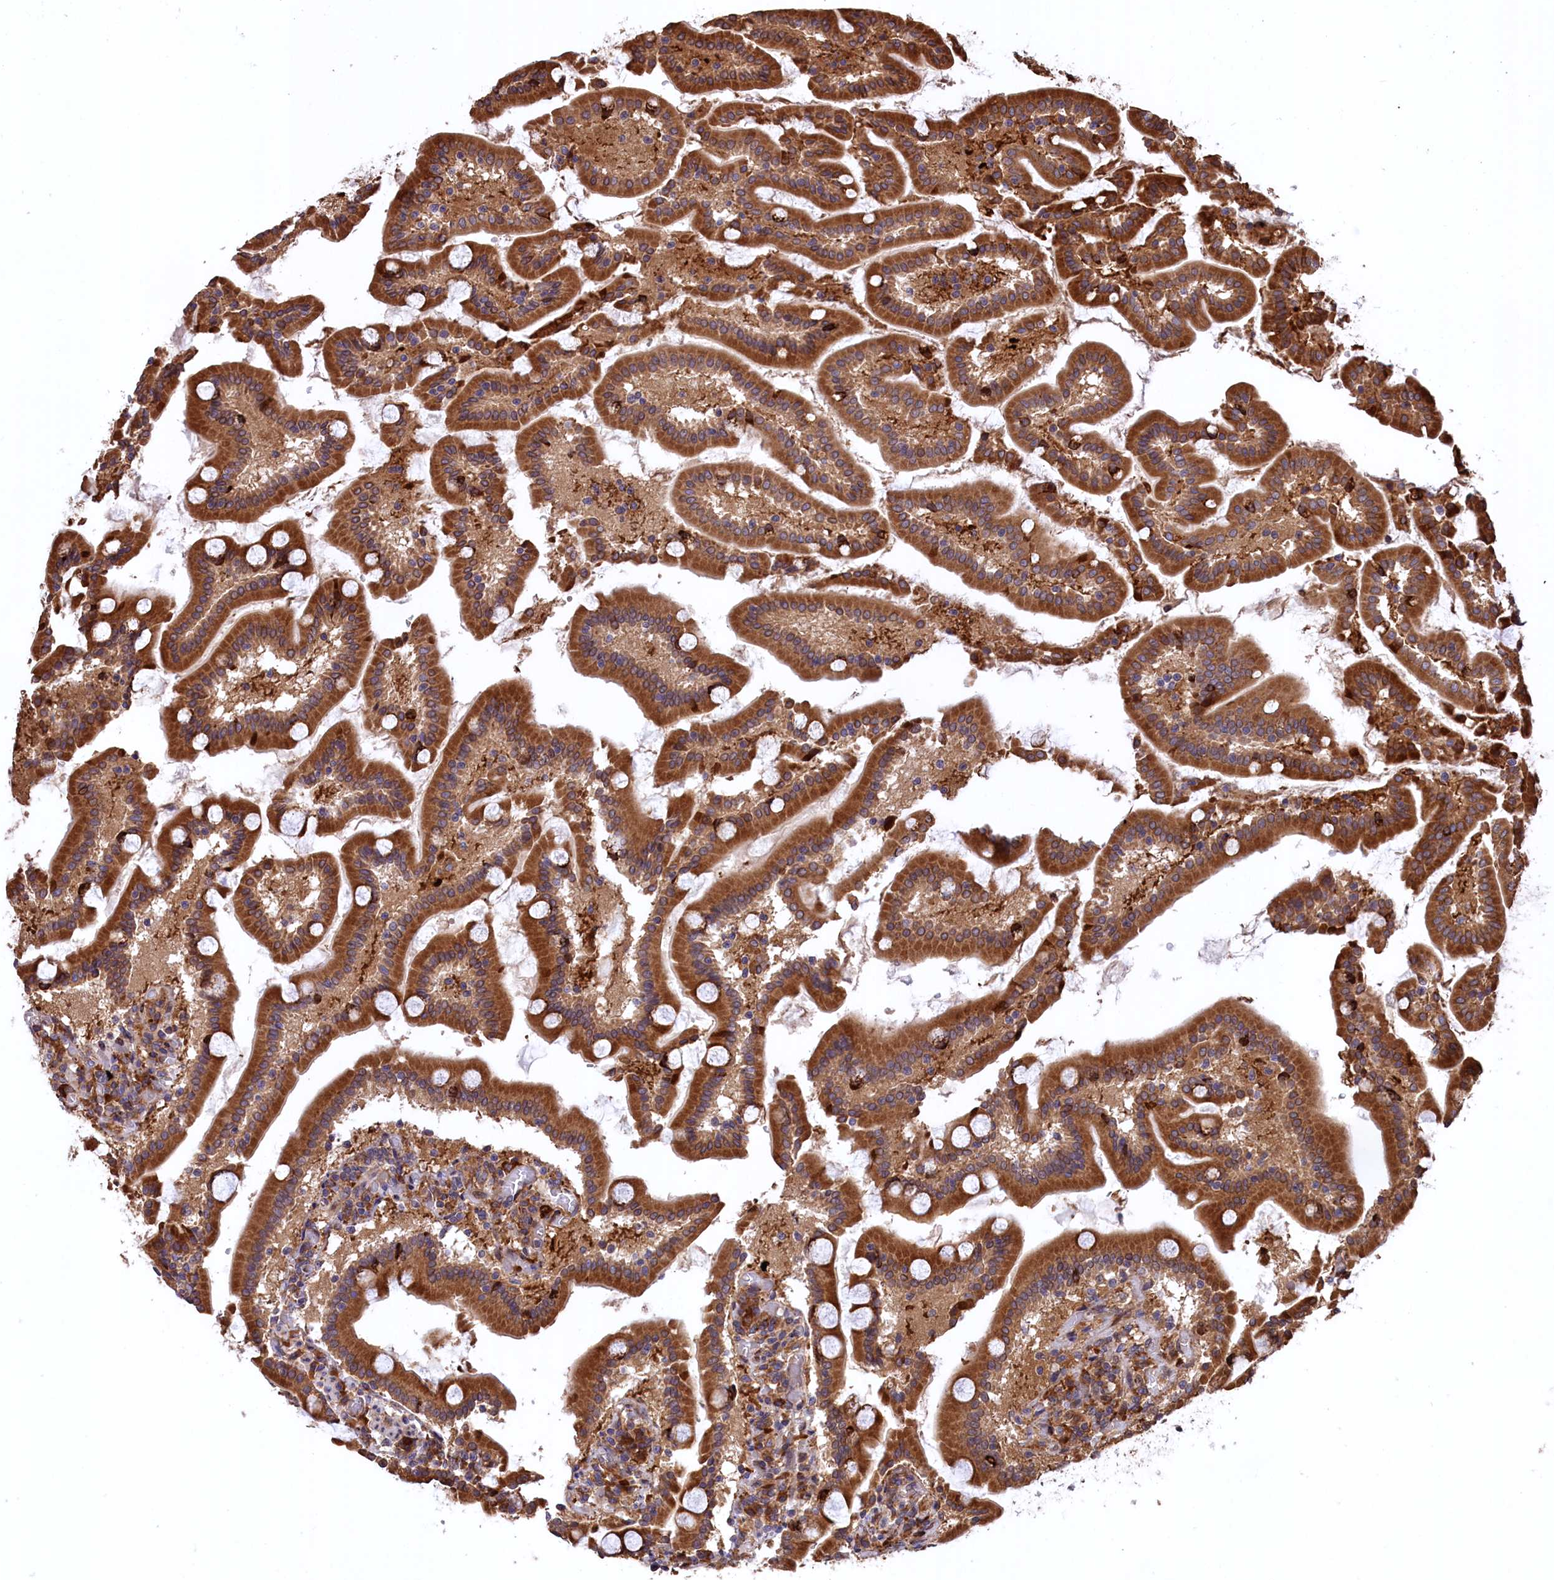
{"staining": {"intensity": "strong", "quantity": ">75%", "location": "cytoplasmic/membranous"}, "tissue": "duodenum", "cell_type": "Glandular cells", "image_type": "normal", "snomed": [{"axis": "morphology", "description": "Normal tissue, NOS"}, {"axis": "topography", "description": "Duodenum"}], "caption": "IHC histopathology image of normal duodenum: human duodenum stained using IHC shows high levels of strong protein expression localized specifically in the cytoplasmic/membranous of glandular cells, appearing as a cytoplasmic/membranous brown color.", "gene": "PLA2G4C", "patient": {"sex": "male", "age": 55}}